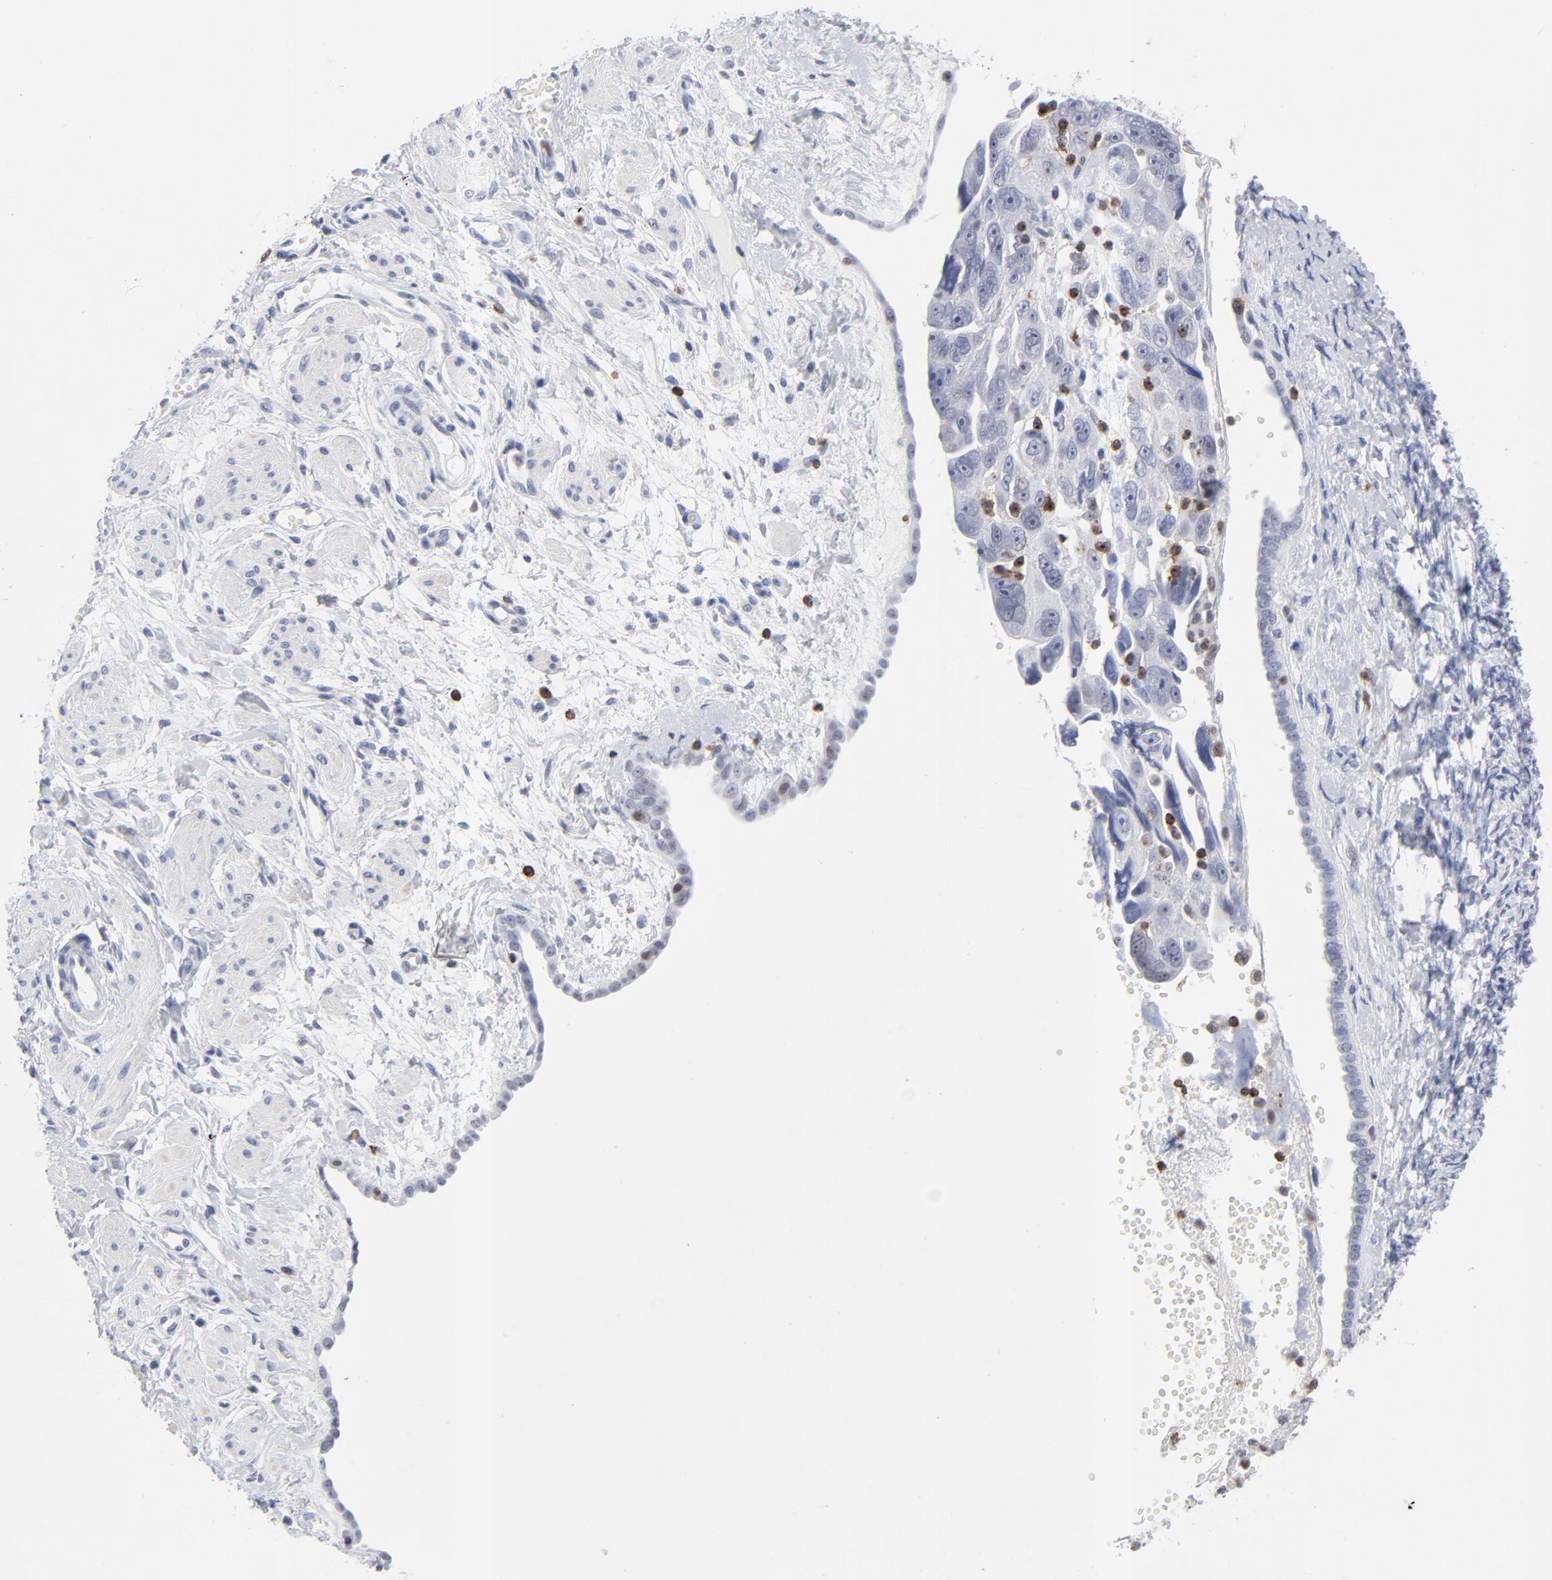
{"staining": {"intensity": "negative", "quantity": "none", "location": "none"}, "tissue": "ovarian cancer", "cell_type": "Tumor cells", "image_type": "cancer", "snomed": [{"axis": "morphology", "description": "Normal tissue, NOS"}, {"axis": "morphology", "description": "Cystadenocarcinoma, serous, NOS"}, {"axis": "topography", "description": "Ovary"}], "caption": "Immunohistochemistry histopathology image of neoplastic tissue: ovarian cancer stained with DAB (3,3'-diaminobenzidine) shows no significant protein positivity in tumor cells.", "gene": "CD2", "patient": {"sex": "female", "age": 62}}